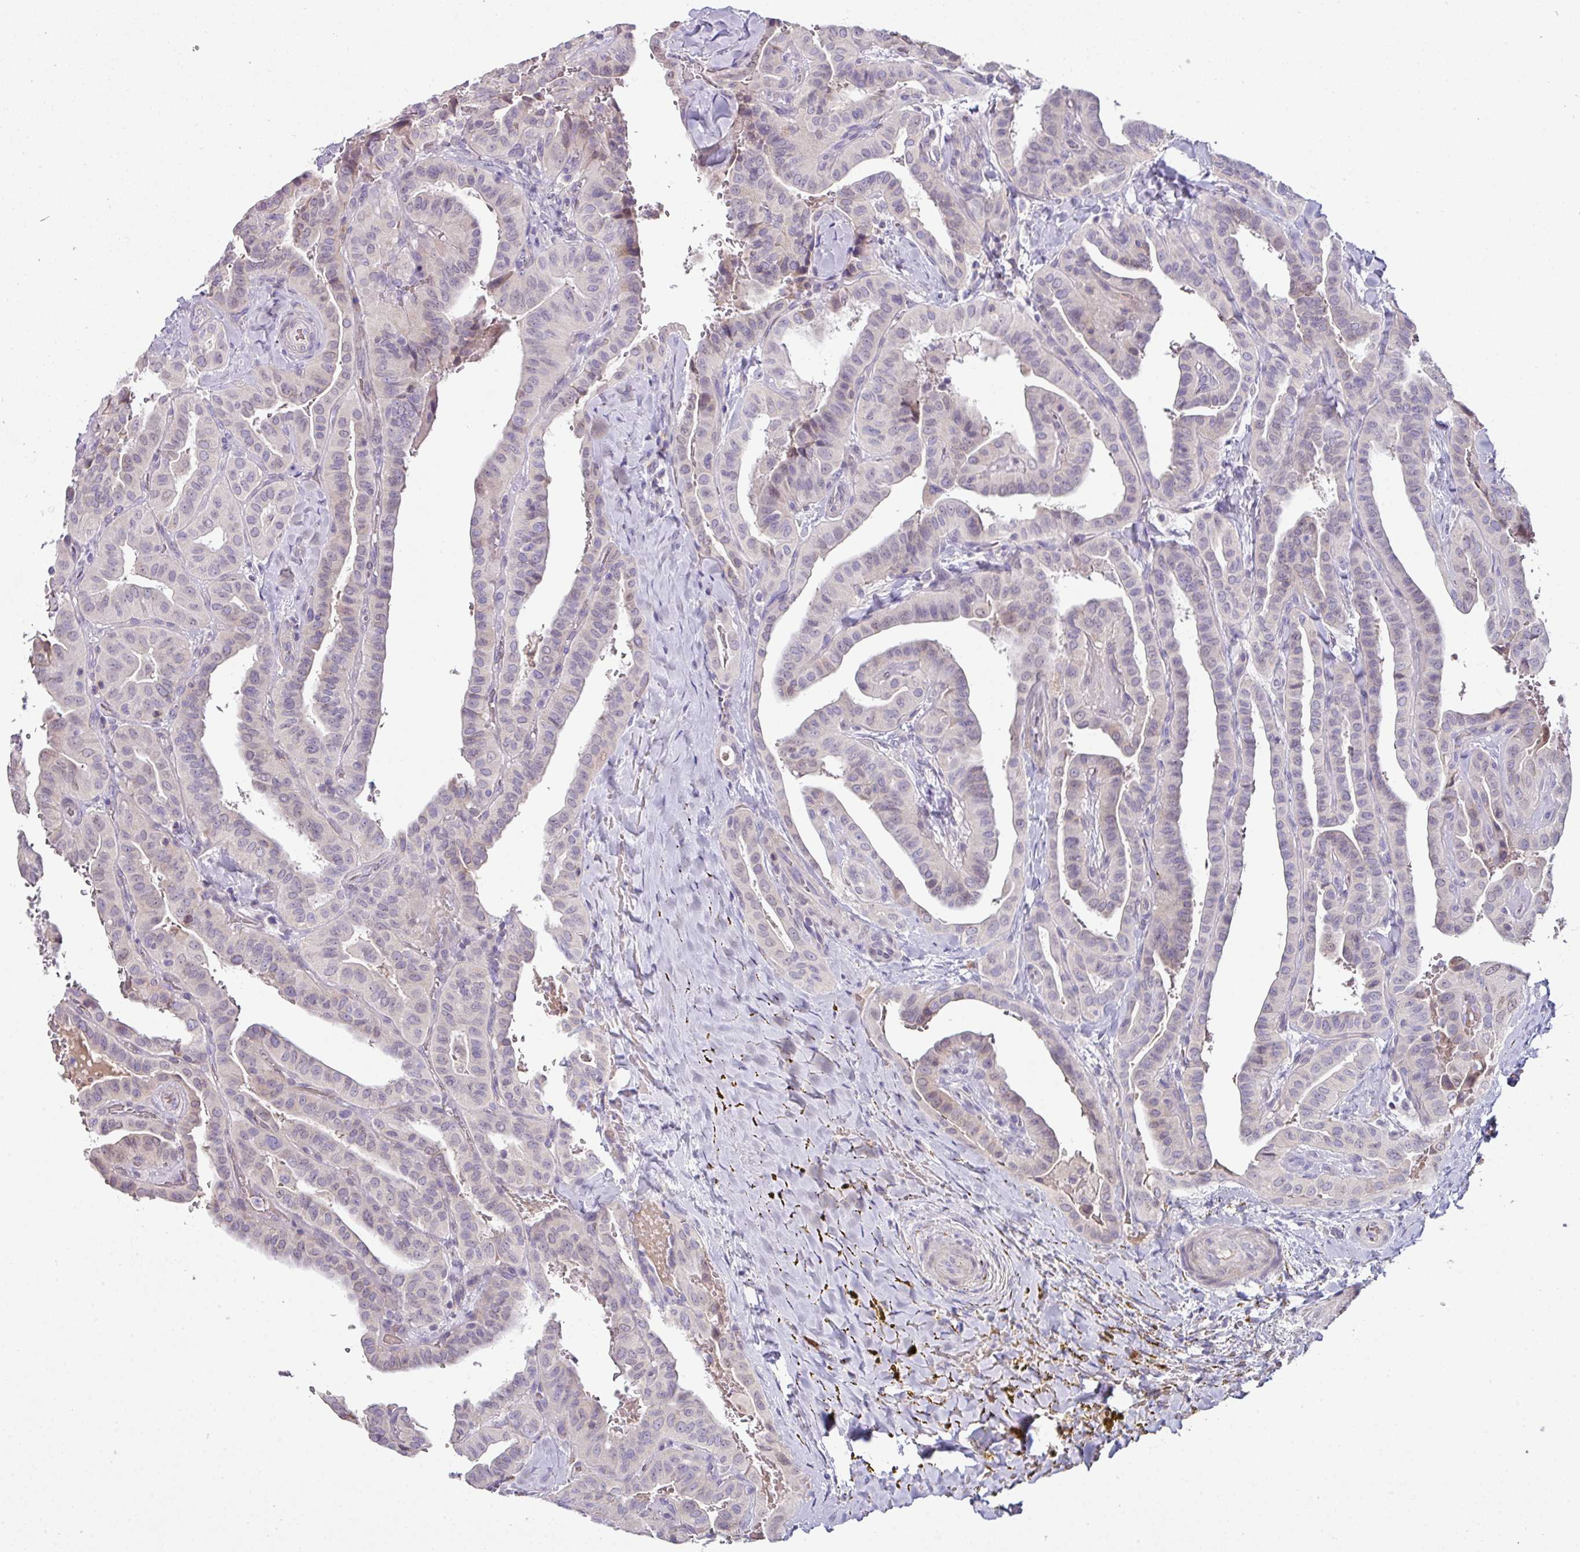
{"staining": {"intensity": "negative", "quantity": "none", "location": "none"}, "tissue": "thyroid cancer", "cell_type": "Tumor cells", "image_type": "cancer", "snomed": [{"axis": "morphology", "description": "Papillary adenocarcinoma, NOS"}, {"axis": "topography", "description": "Thyroid gland"}], "caption": "Human thyroid papillary adenocarcinoma stained for a protein using immunohistochemistry (IHC) exhibits no staining in tumor cells.", "gene": "SLAMF6", "patient": {"sex": "male", "age": 77}}